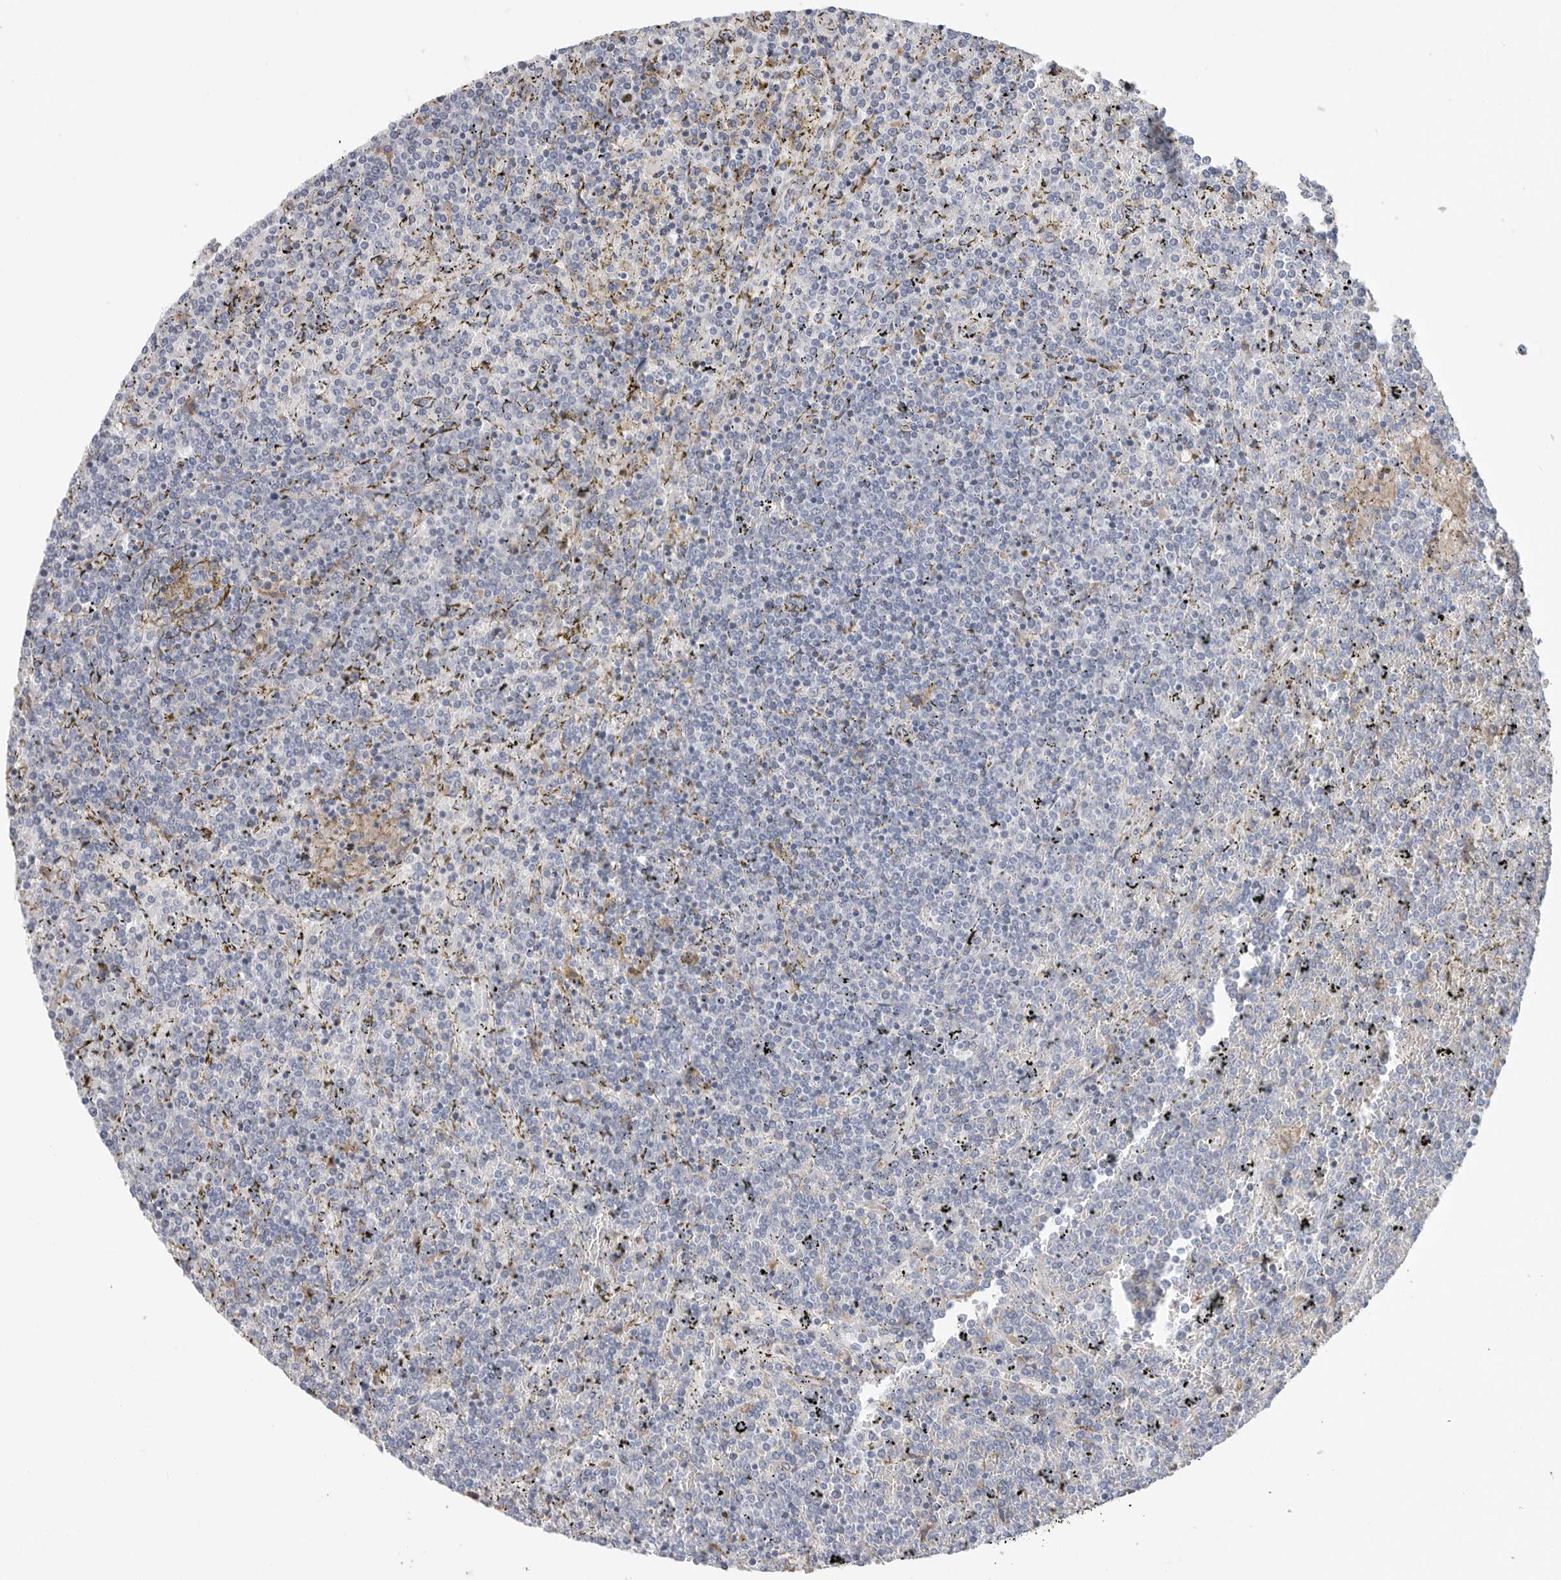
{"staining": {"intensity": "negative", "quantity": "none", "location": "none"}, "tissue": "lymphoma", "cell_type": "Tumor cells", "image_type": "cancer", "snomed": [{"axis": "morphology", "description": "Malignant lymphoma, non-Hodgkin's type, Low grade"}, {"axis": "topography", "description": "Spleen"}], "caption": "An immunohistochemistry histopathology image of low-grade malignant lymphoma, non-Hodgkin's type is shown. There is no staining in tumor cells of low-grade malignant lymphoma, non-Hodgkin's type.", "gene": "CAMK2B", "patient": {"sex": "female", "age": 19}}